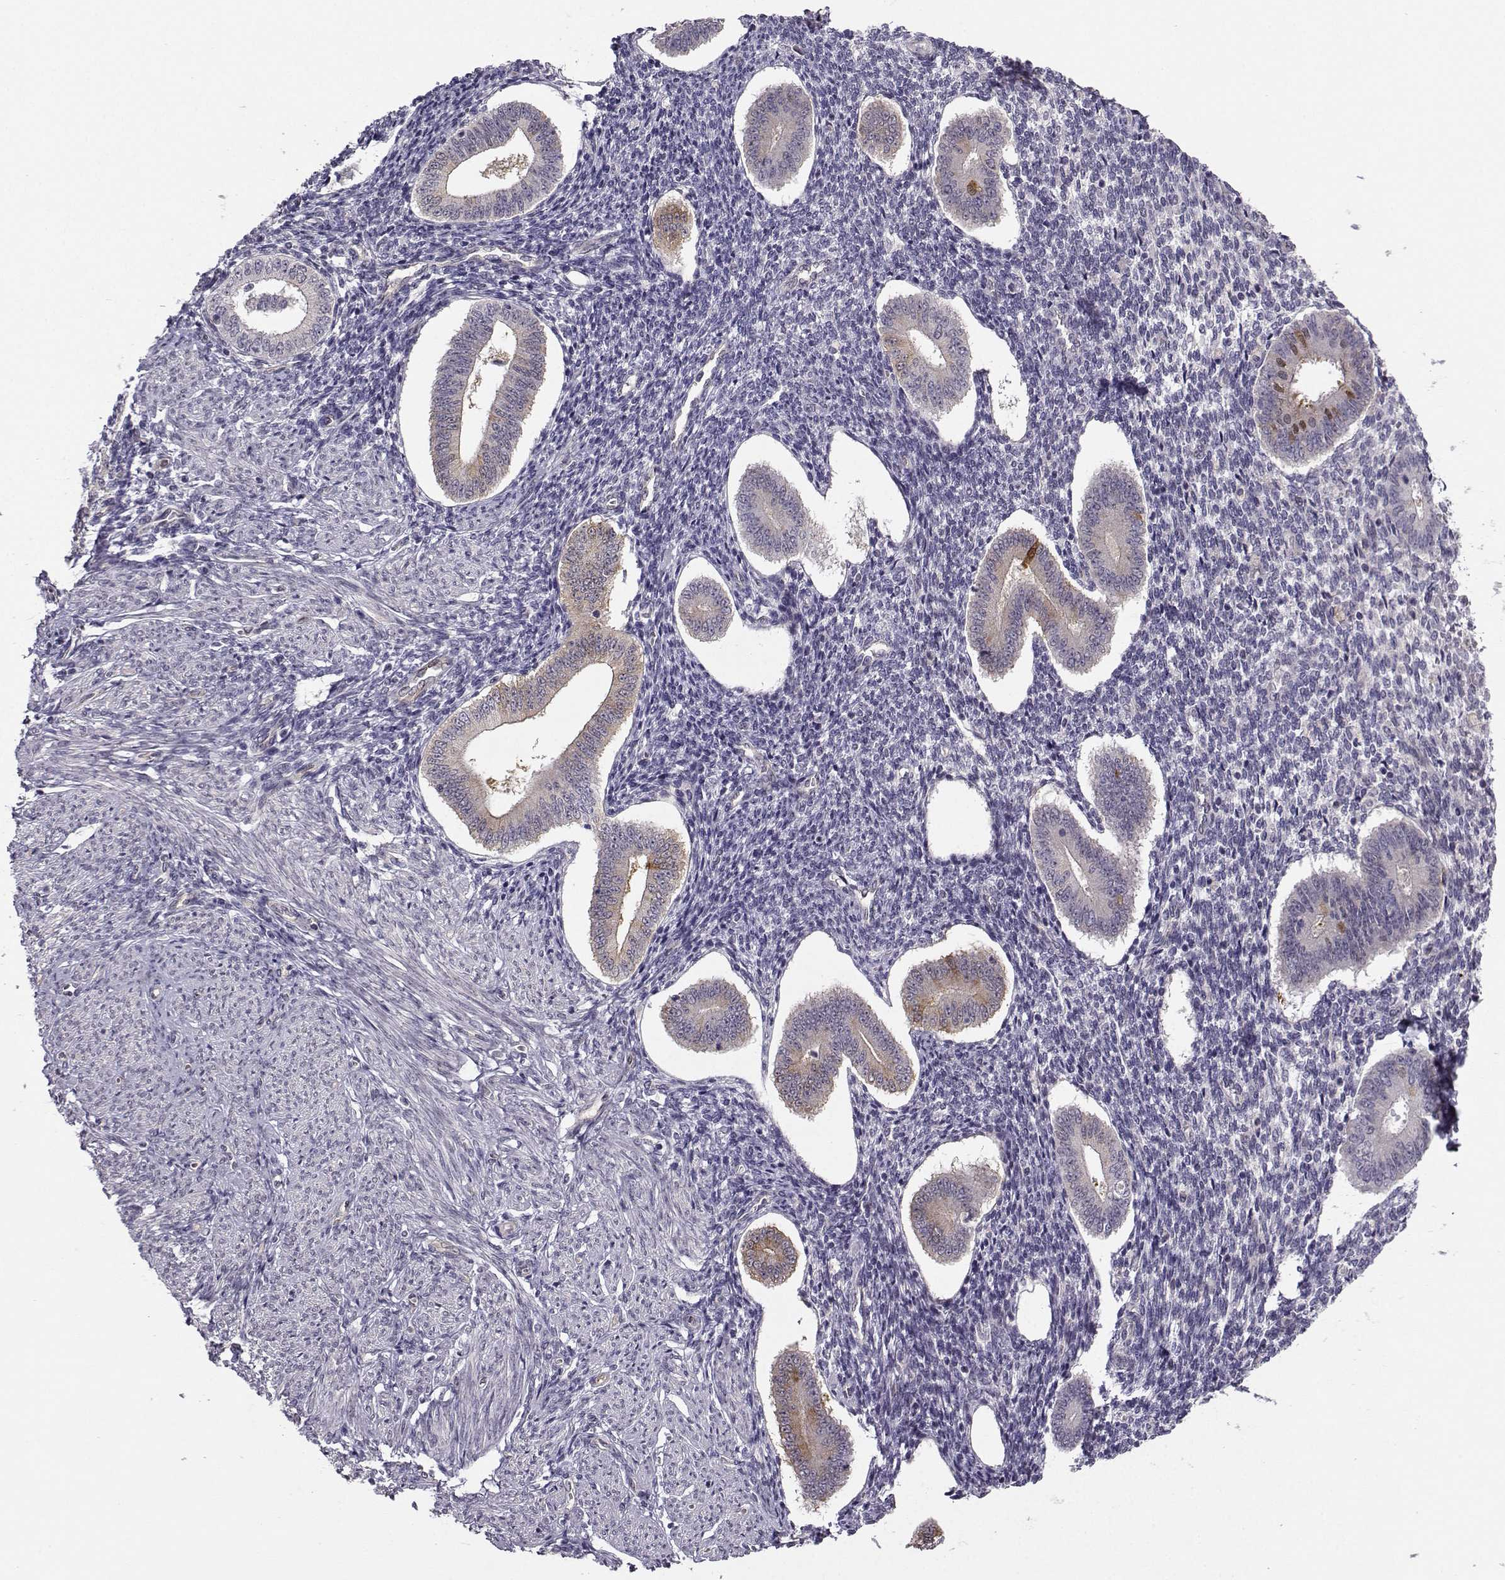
{"staining": {"intensity": "negative", "quantity": "none", "location": "none"}, "tissue": "endometrium", "cell_type": "Cells in endometrial stroma", "image_type": "normal", "snomed": [{"axis": "morphology", "description": "Normal tissue, NOS"}, {"axis": "topography", "description": "Endometrium"}], "caption": "DAB (3,3'-diaminobenzidine) immunohistochemical staining of benign human endometrium reveals no significant expression in cells in endometrial stroma. (DAB (3,3'-diaminobenzidine) IHC, high magnification).", "gene": "NQO1", "patient": {"sex": "female", "age": 40}}